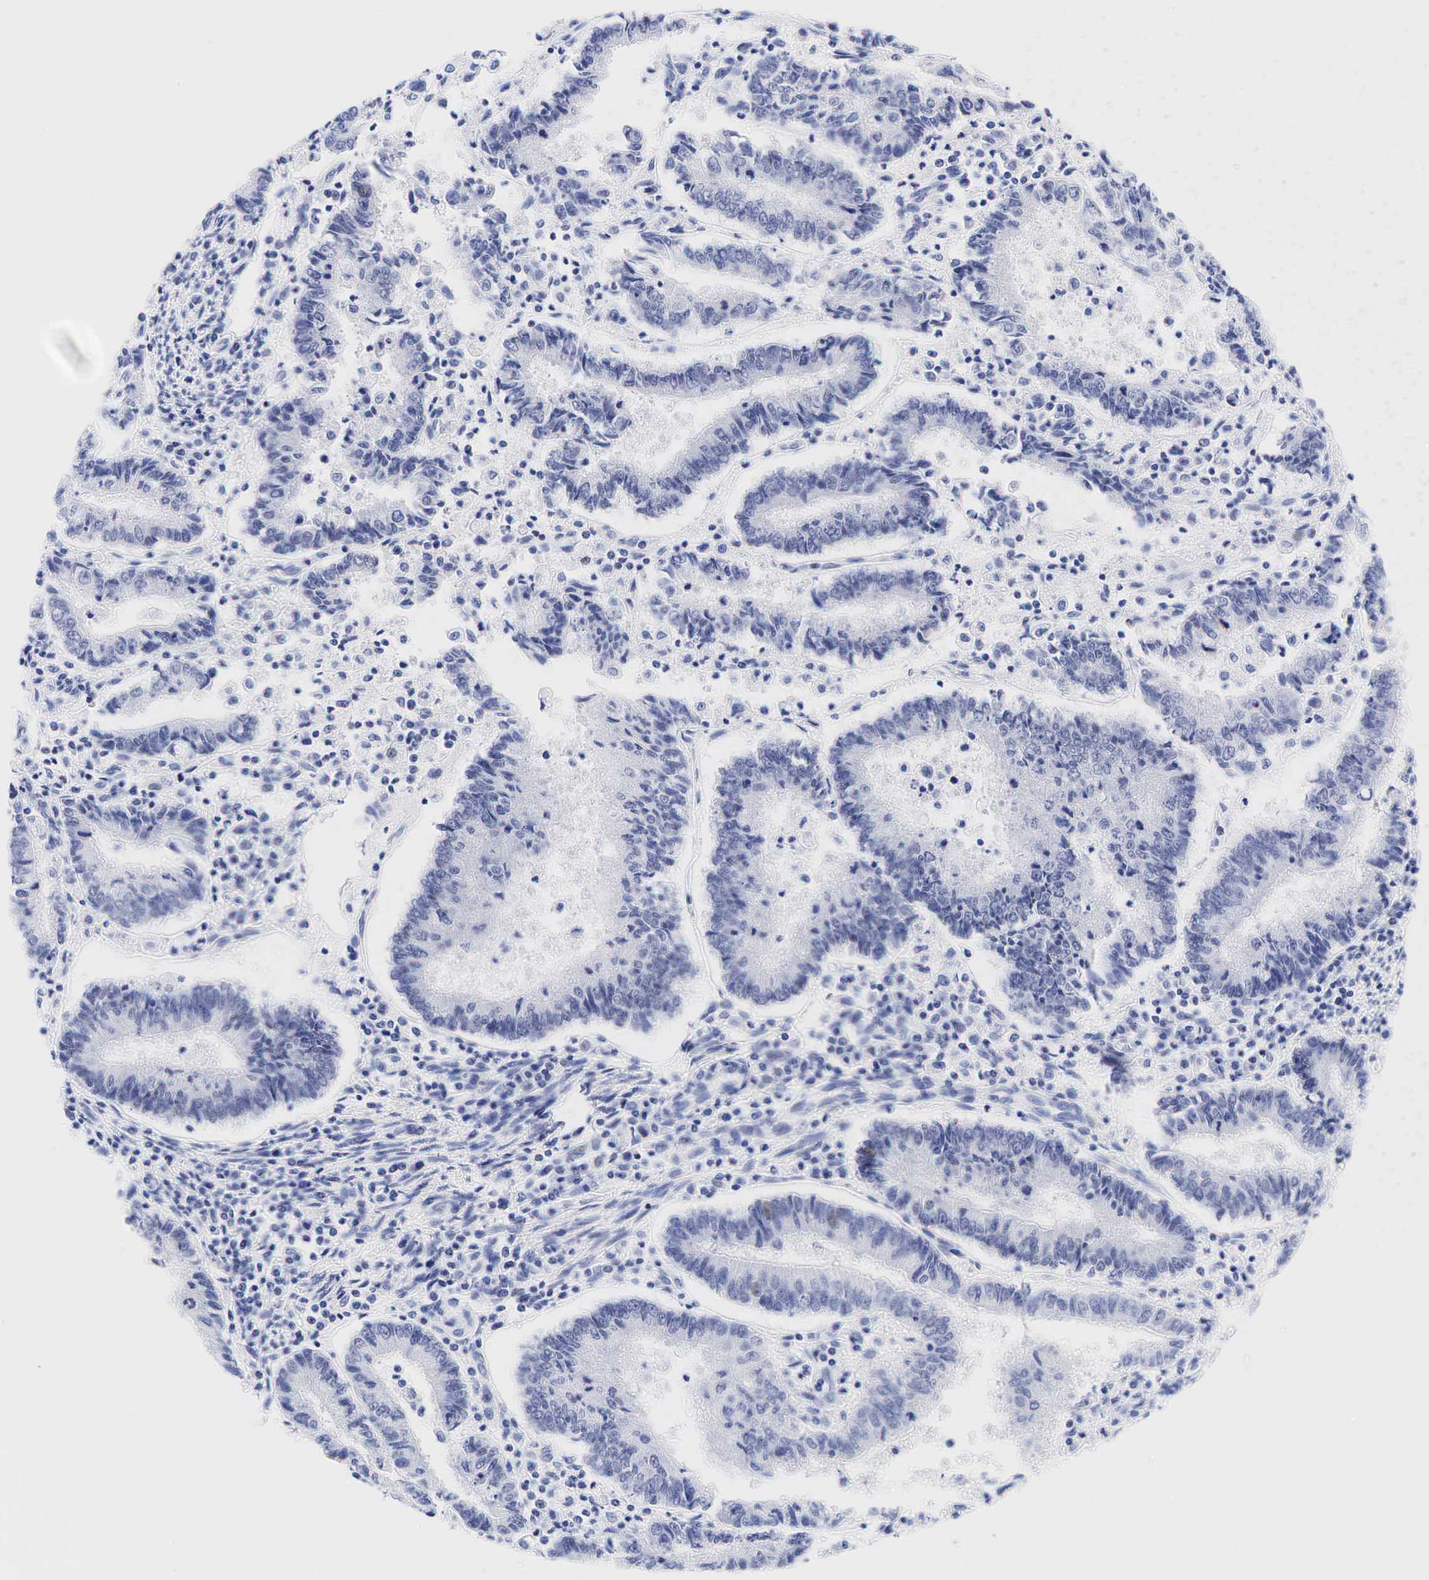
{"staining": {"intensity": "weak", "quantity": "<25%", "location": "nuclear"}, "tissue": "endometrial cancer", "cell_type": "Tumor cells", "image_type": "cancer", "snomed": [{"axis": "morphology", "description": "Adenocarcinoma, NOS"}, {"axis": "topography", "description": "Endometrium"}], "caption": "Immunohistochemistry histopathology image of neoplastic tissue: endometrial adenocarcinoma stained with DAB (3,3'-diaminobenzidine) demonstrates no significant protein positivity in tumor cells.", "gene": "ESR1", "patient": {"sex": "female", "age": 75}}